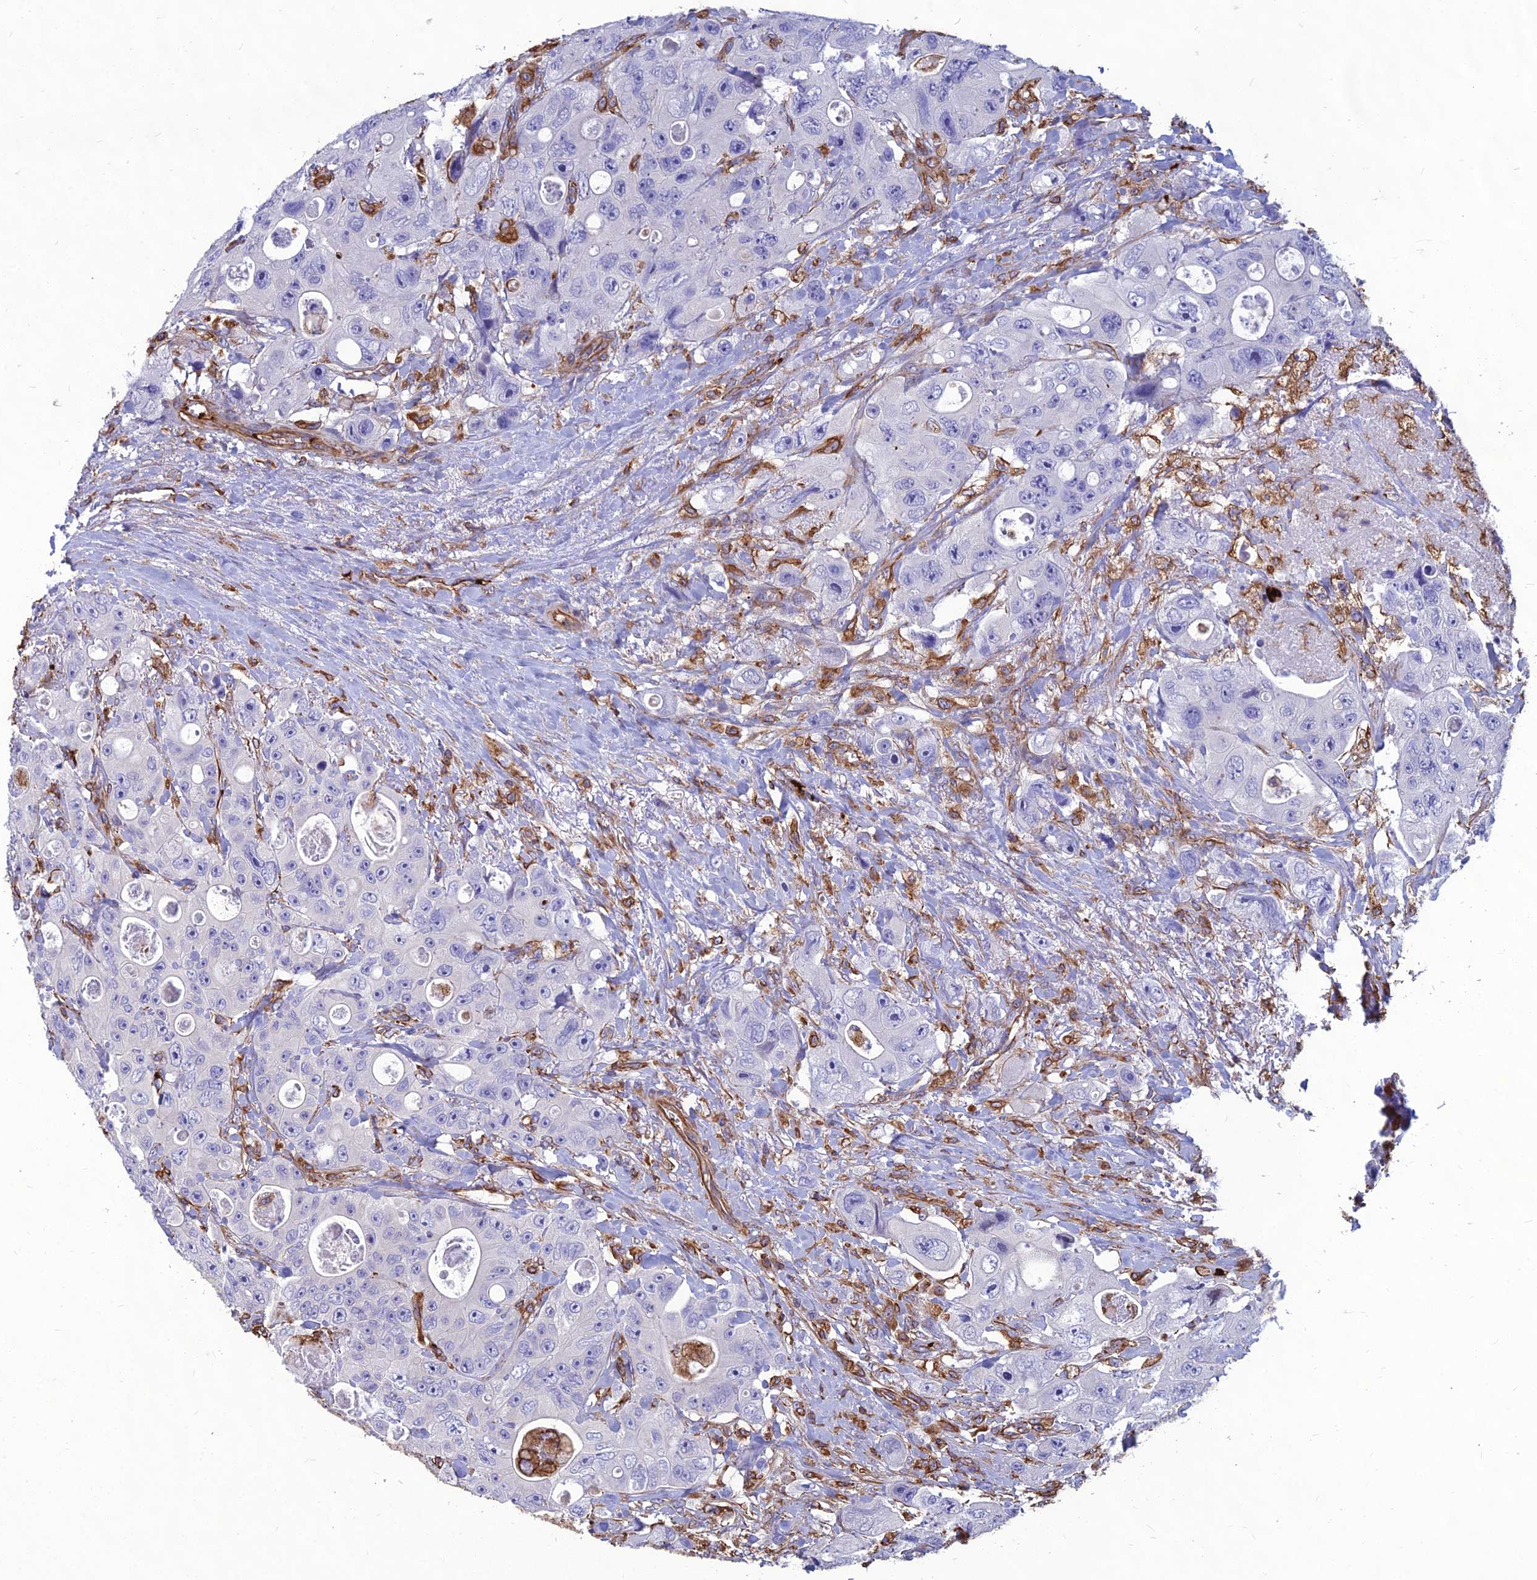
{"staining": {"intensity": "negative", "quantity": "none", "location": "none"}, "tissue": "colorectal cancer", "cell_type": "Tumor cells", "image_type": "cancer", "snomed": [{"axis": "morphology", "description": "Adenocarcinoma, NOS"}, {"axis": "topography", "description": "Colon"}], "caption": "Immunohistochemistry (IHC) image of neoplastic tissue: human colorectal adenocarcinoma stained with DAB exhibits no significant protein positivity in tumor cells.", "gene": "PSMD11", "patient": {"sex": "female", "age": 46}}